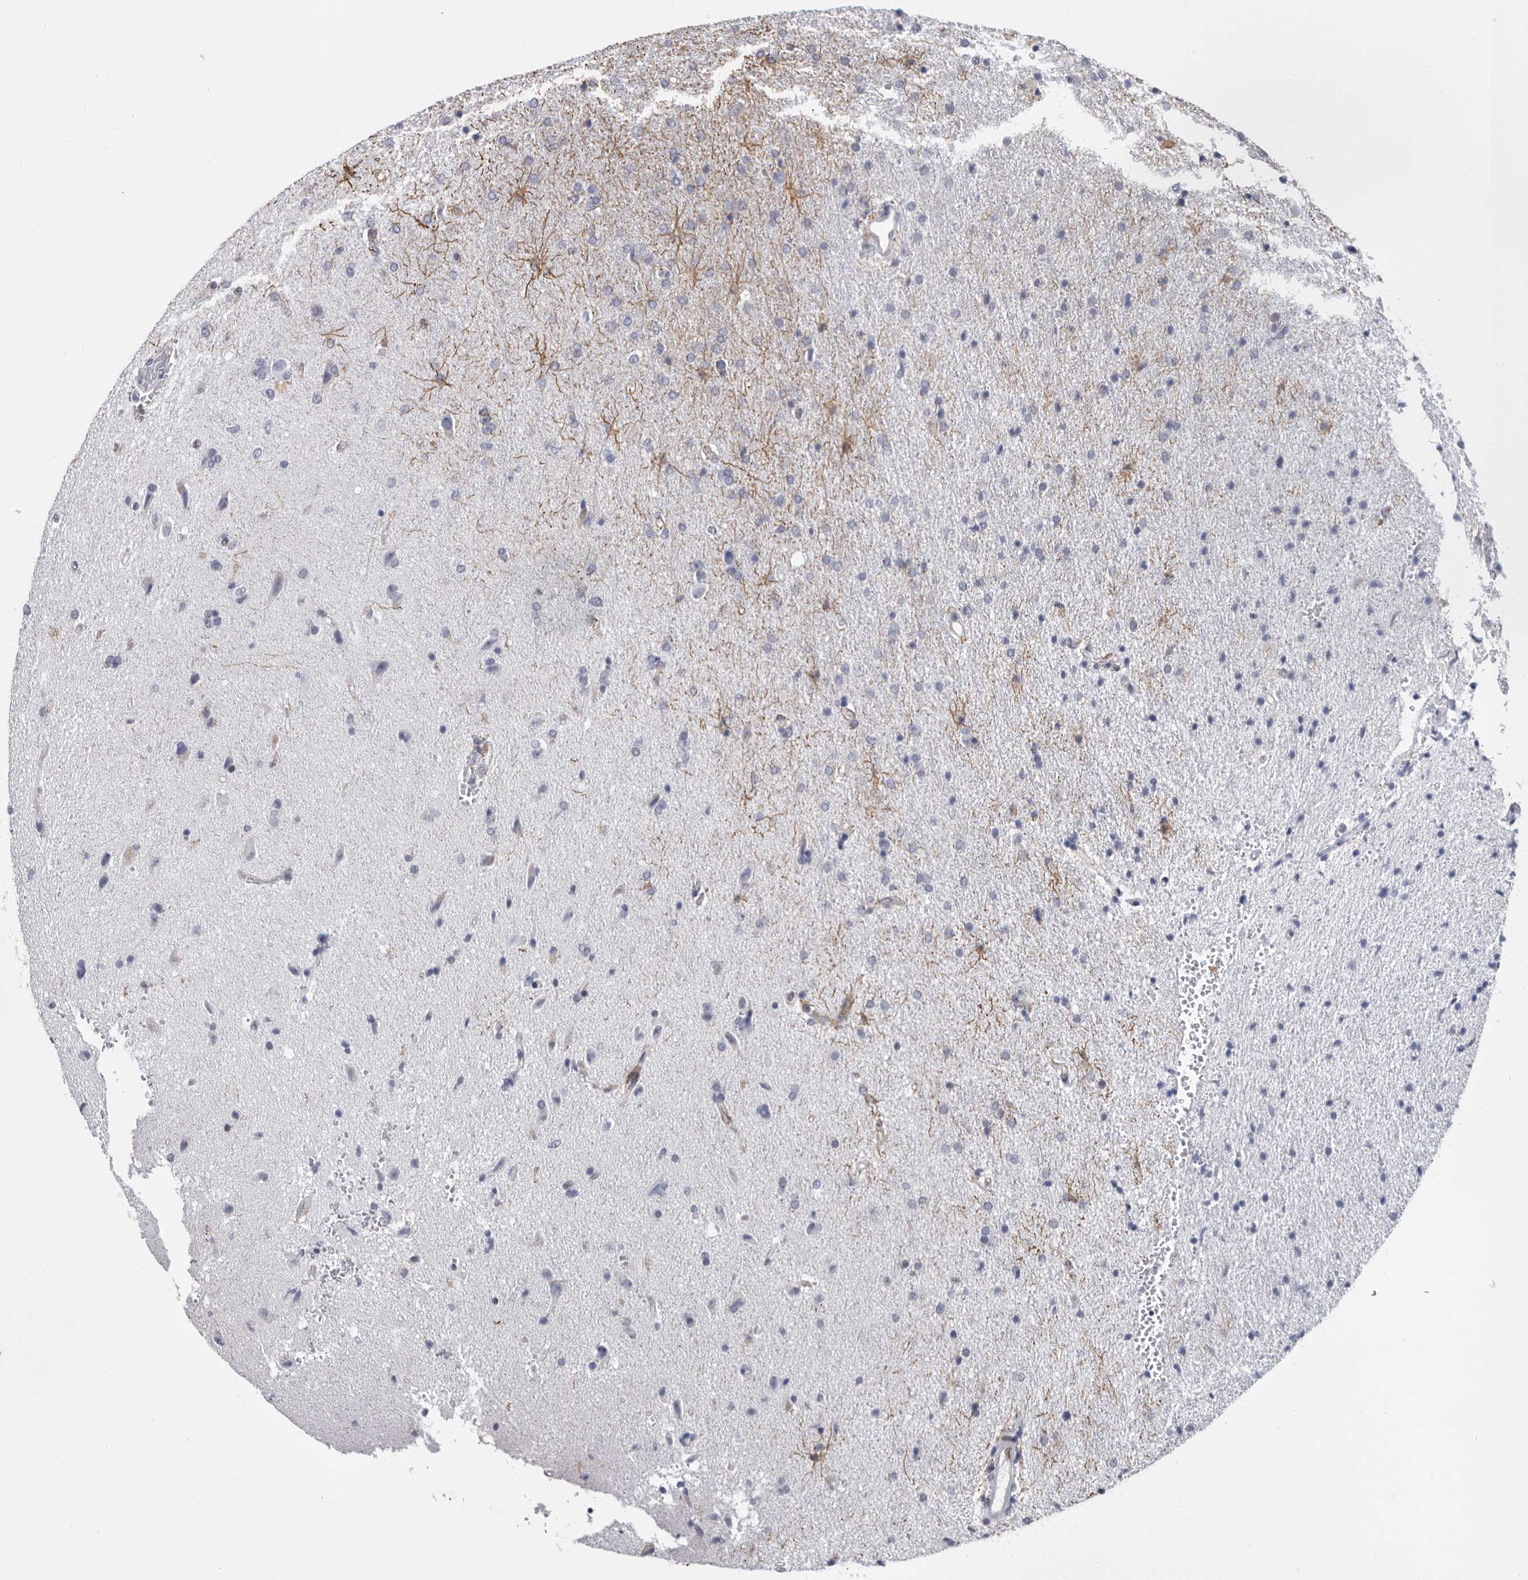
{"staining": {"intensity": "negative", "quantity": "none", "location": "none"}, "tissue": "glioma", "cell_type": "Tumor cells", "image_type": "cancer", "snomed": [{"axis": "morphology", "description": "Glioma, malignant, High grade"}, {"axis": "topography", "description": "Brain"}], "caption": "Tumor cells are negative for brown protein staining in high-grade glioma (malignant). (Brightfield microscopy of DAB IHC at high magnification).", "gene": "WRAP73", "patient": {"sex": "male", "age": 72}}